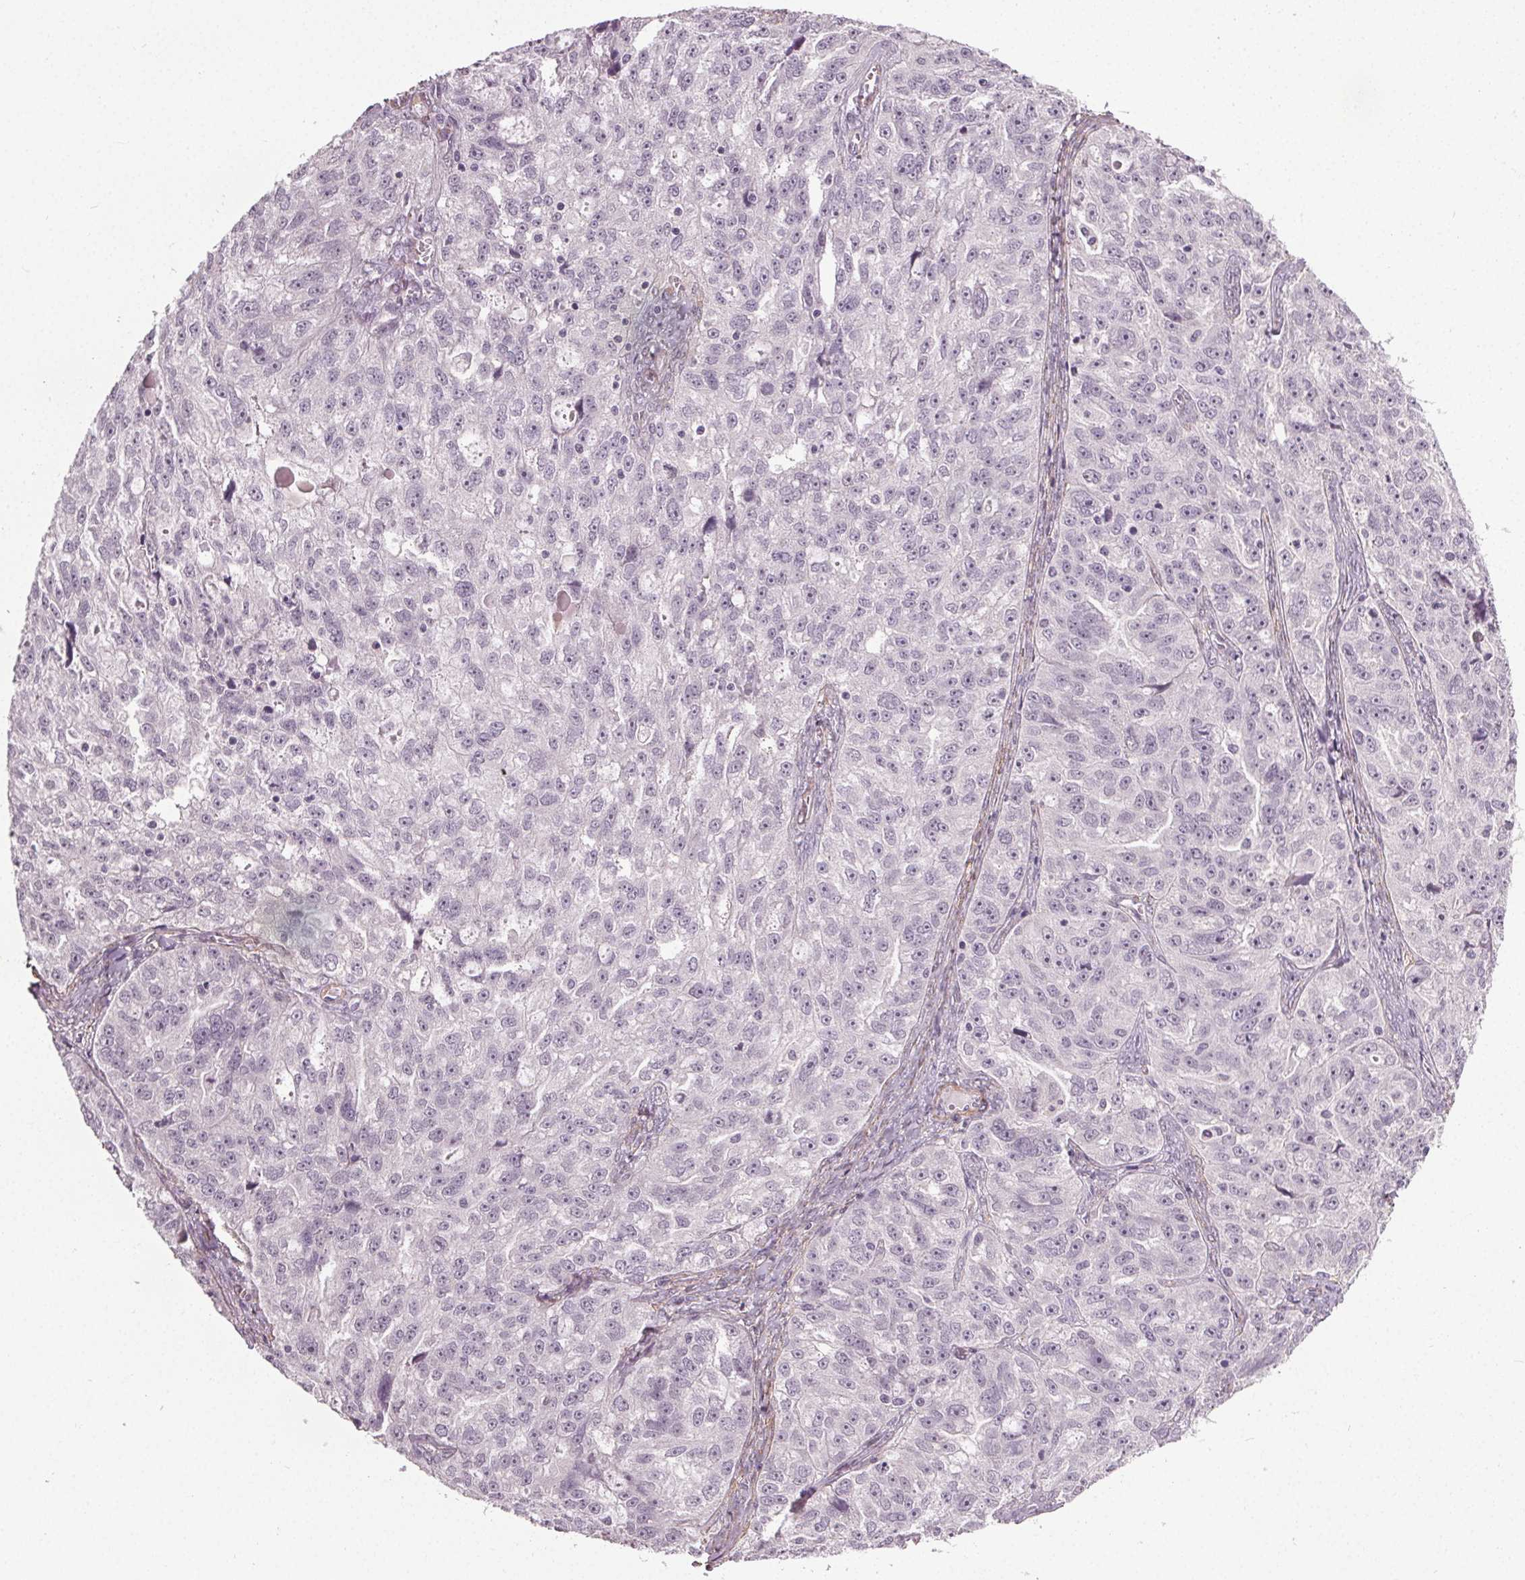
{"staining": {"intensity": "negative", "quantity": "none", "location": "none"}, "tissue": "ovarian cancer", "cell_type": "Tumor cells", "image_type": "cancer", "snomed": [{"axis": "morphology", "description": "Cystadenocarcinoma, serous, NOS"}, {"axis": "topography", "description": "Ovary"}], "caption": "Tumor cells show no significant protein expression in ovarian serous cystadenocarcinoma.", "gene": "PKP1", "patient": {"sex": "female", "age": 51}}